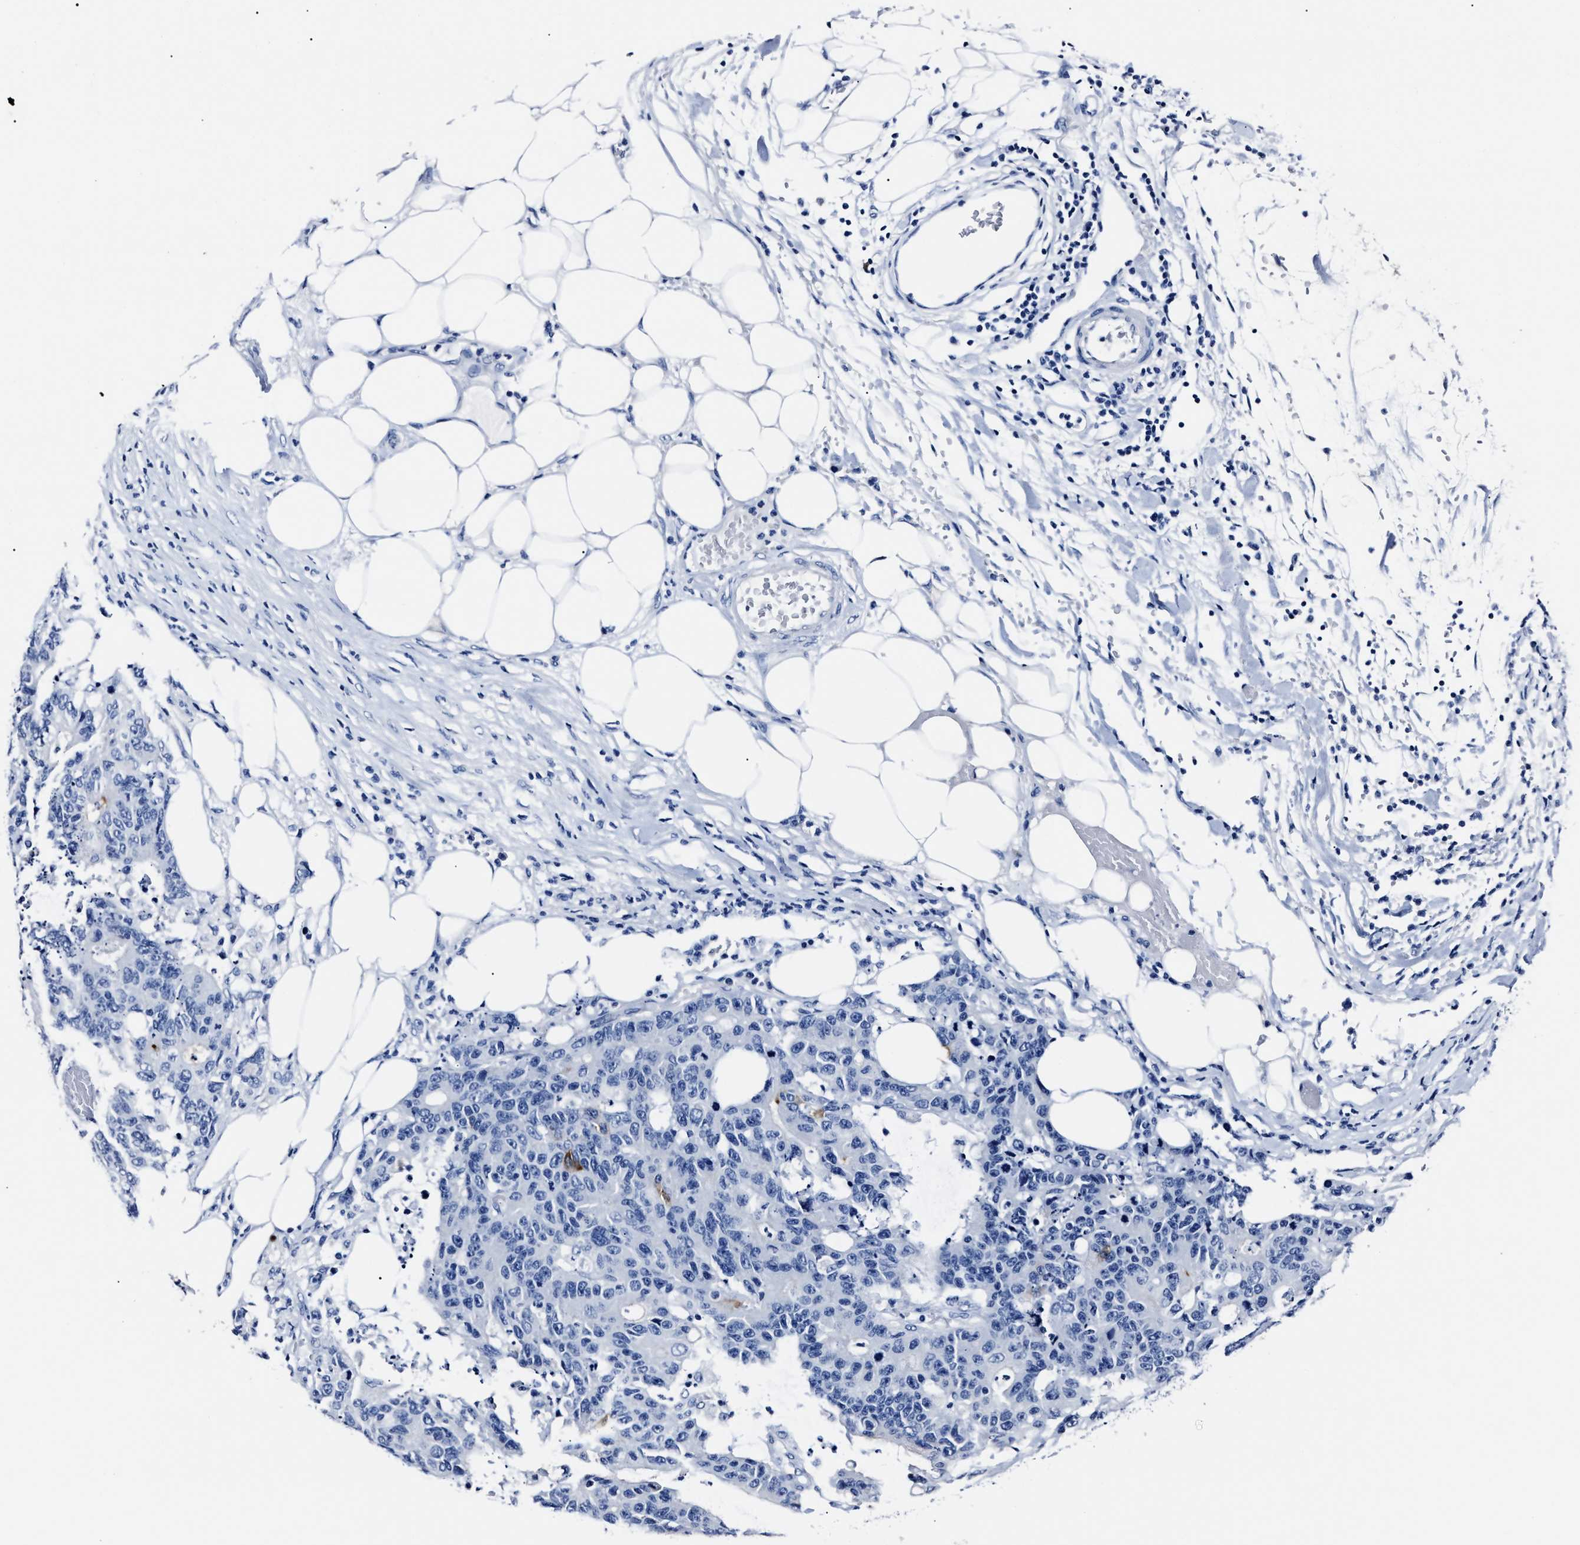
{"staining": {"intensity": "moderate", "quantity": "<25%", "location": "cytoplasmic/membranous"}, "tissue": "colorectal cancer", "cell_type": "Tumor cells", "image_type": "cancer", "snomed": [{"axis": "morphology", "description": "Adenocarcinoma, NOS"}, {"axis": "topography", "description": "Colon"}], "caption": "Colorectal cancer (adenocarcinoma) stained for a protein displays moderate cytoplasmic/membranous positivity in tumor cells. The staining was performed using DAB (3,3'-diaminobenzidine), with brown indicating positive protein expression. Nuclei are stained blue with hematoxylin.", "gene": "ALPG", "patient": {"sex": "female", "age": 86}}